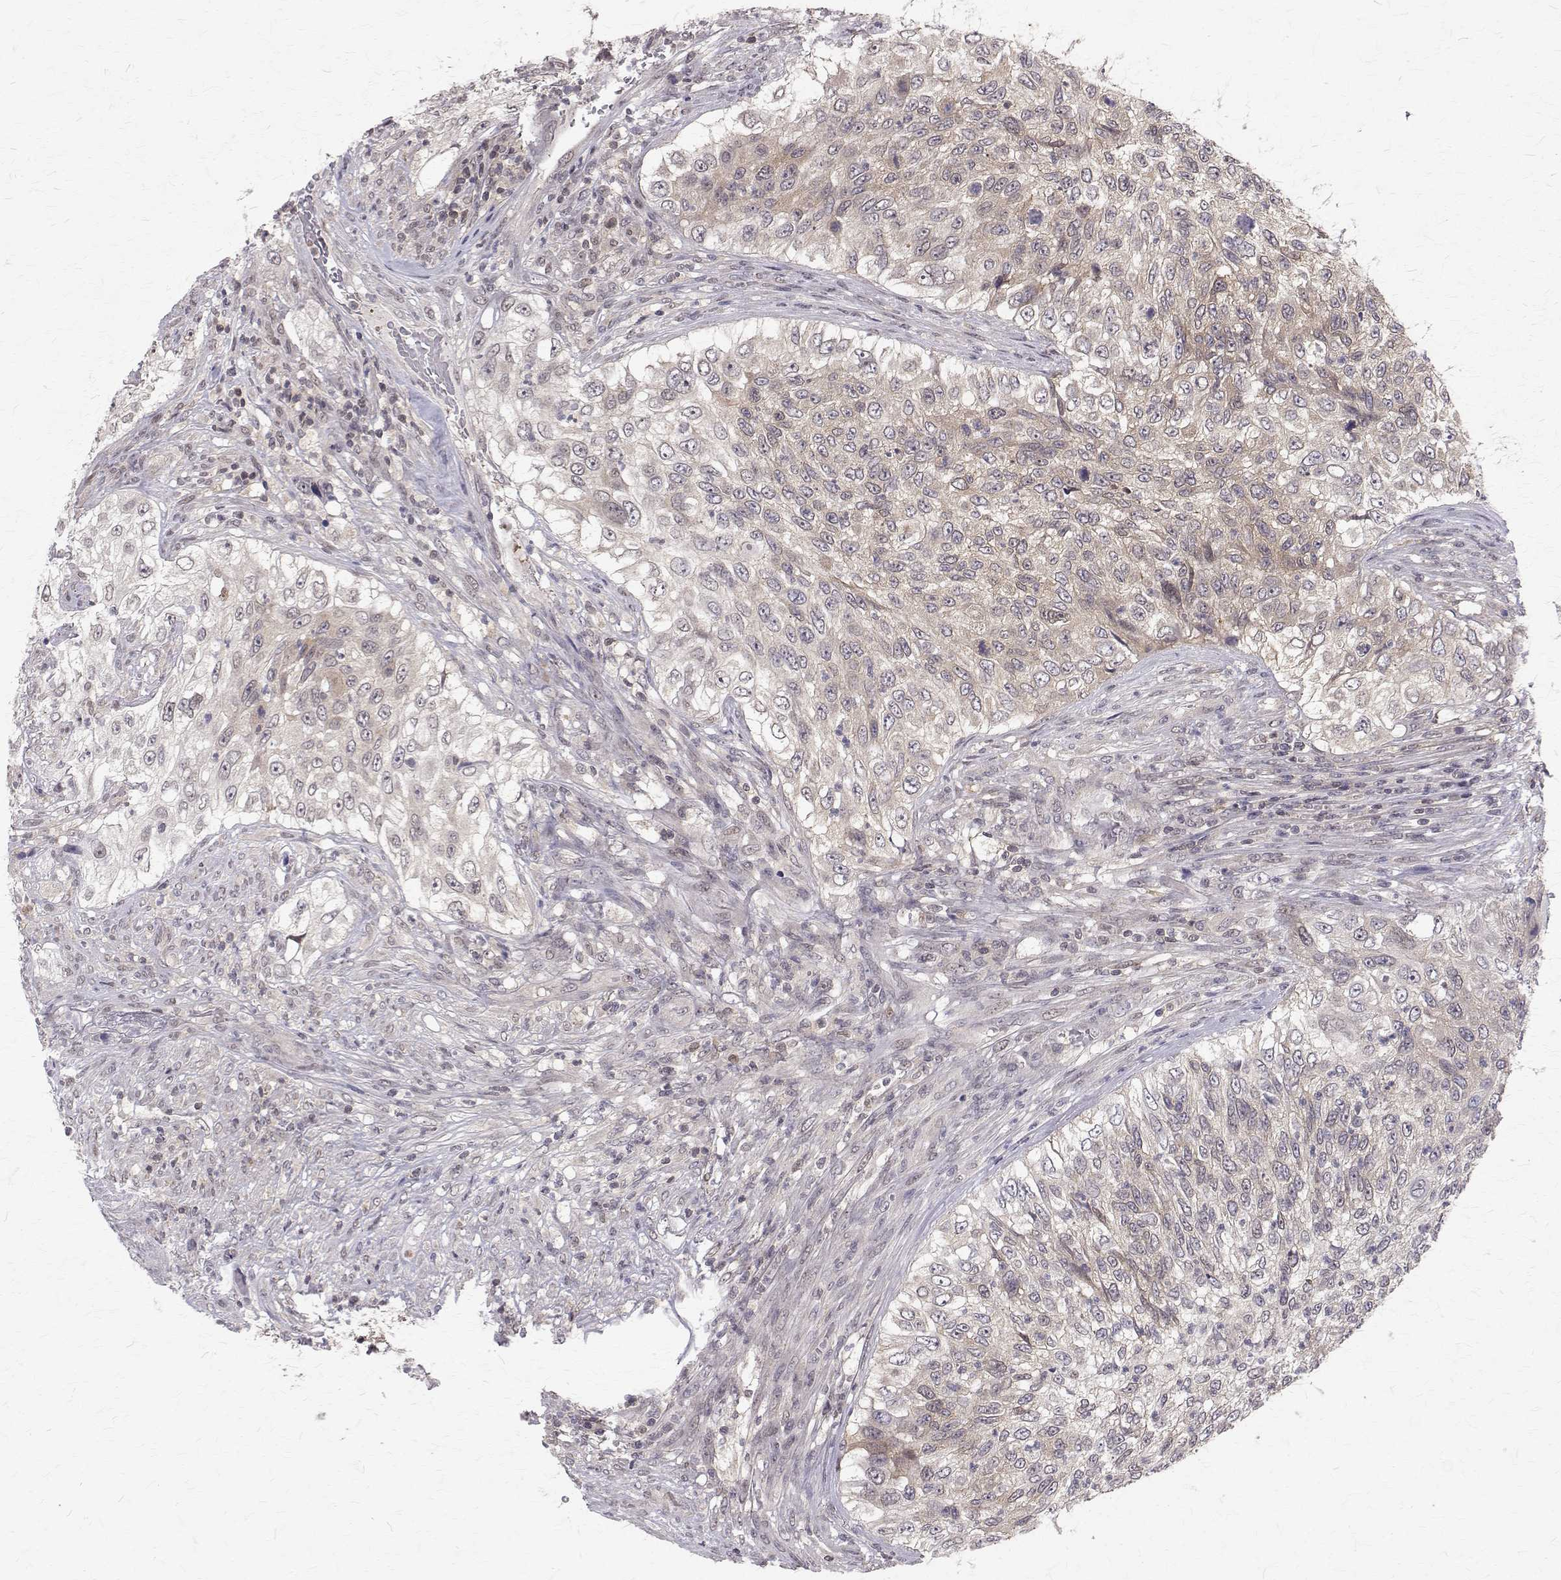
{"staining": {"intensity": "weak", "quantity": "<25%", "location": "nuclear"}, "tissue": "urothelial cancer", "cell_type": "Tumor cells", "image_type": "cancer", "snomed": [{"axis": "morphology", "description": "Urothelial carcinoma, High grade"}, {"axis": "topography", "description": "Urinary bladder"}], "caption": "IHC of human urothelial carcinoma (high-grade) reveals no staining in tumor cells.", "gene": "NIF3L1", "patient": {"sex": "female", "age": 60}}